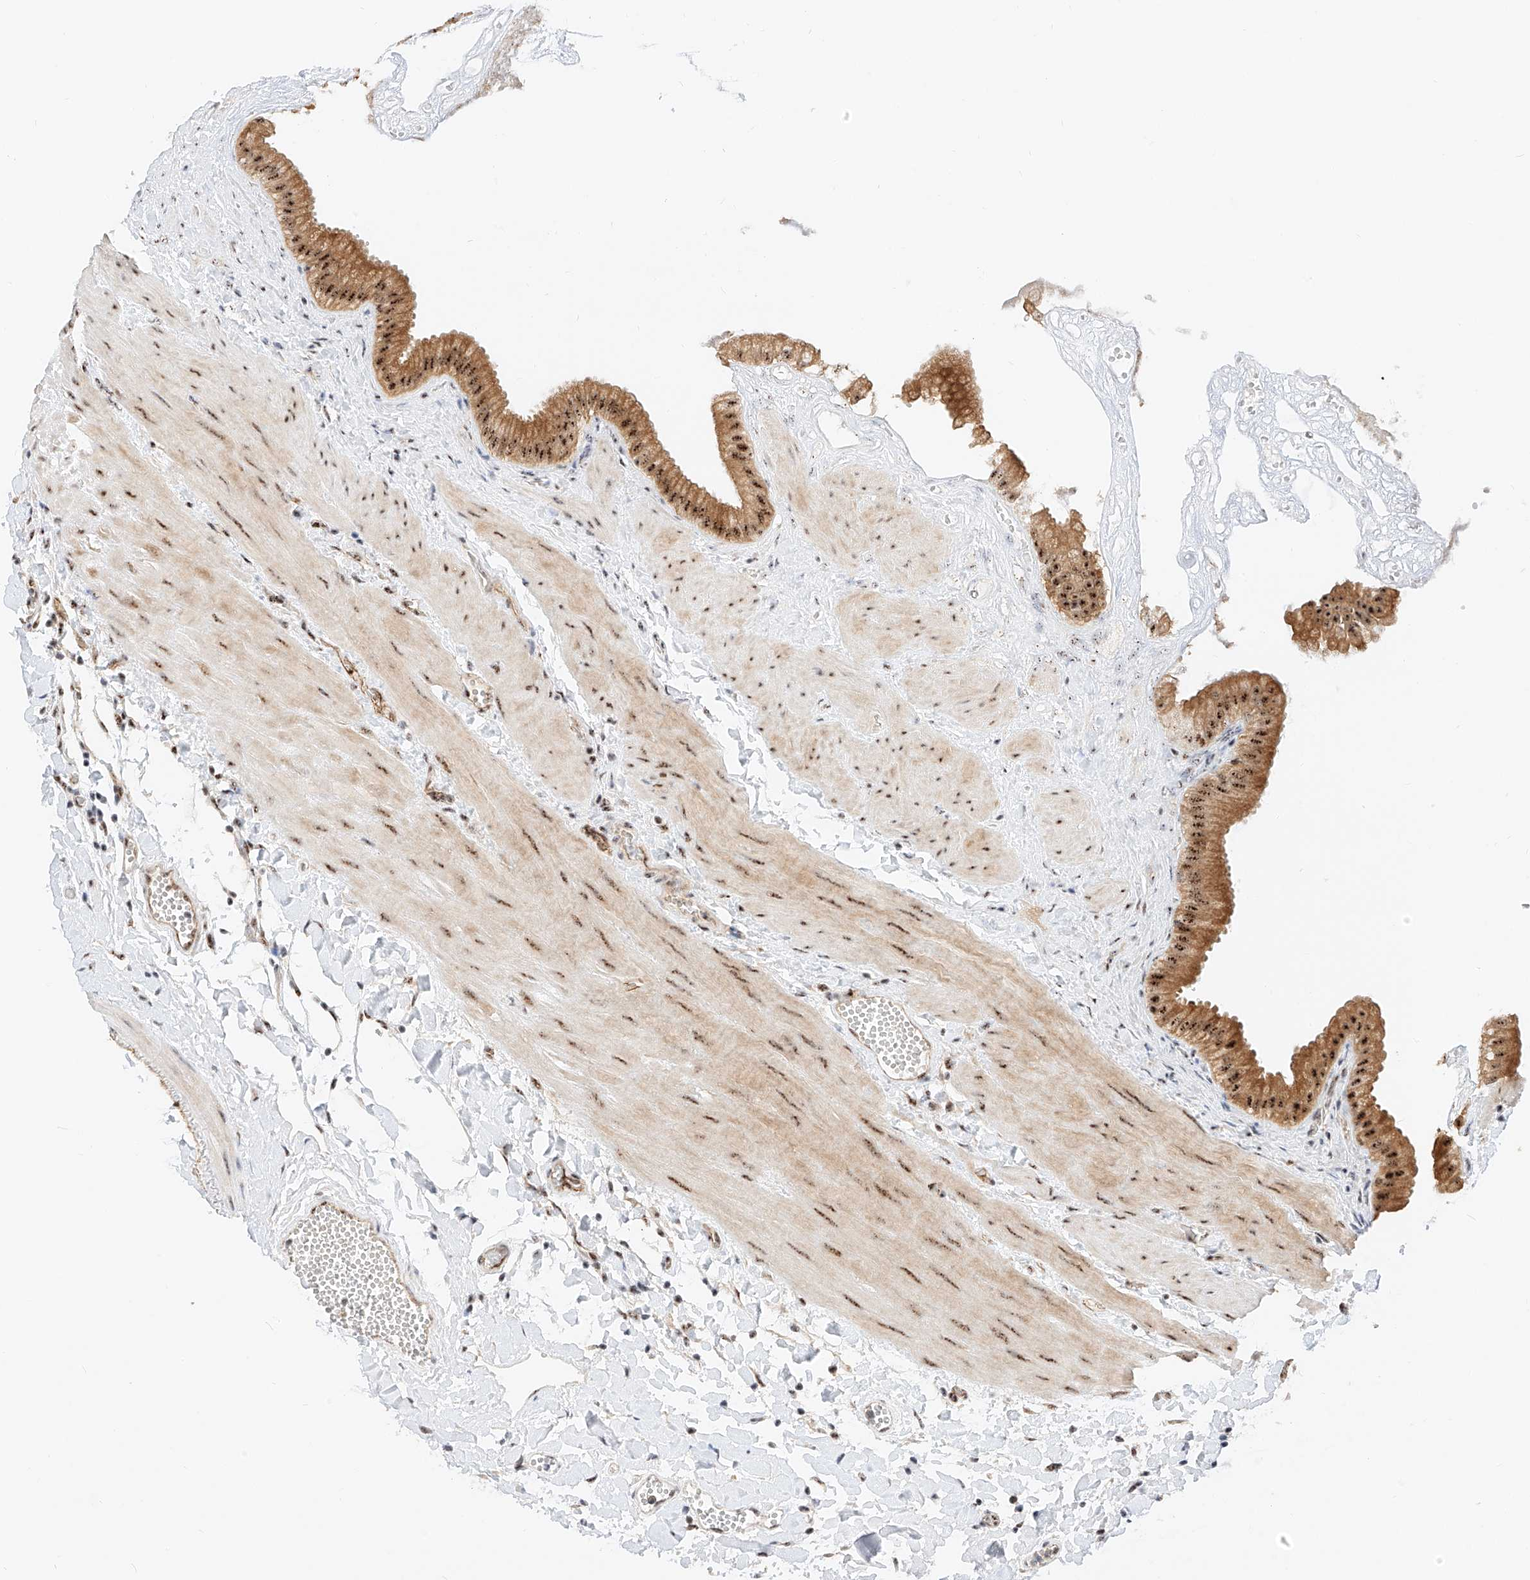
{"staining": {"intensity": "strong", "quantity": ">75%", "location": "cytoplasmic/membranous,nuclear"}, "tissue": "gallbladder", "cell_type": "Glandular cells", "image_type": "normal", "snomed": [{"axis": "morphology", "description": "Normal tissue, NOS"}, {"axis": "topography", "description": "Gallbladder"}], "caption": "This photomicrograph demonstrates IHC staining of normal gallbladder, with high strong cytoplasmic/membranous,nuclear positivity in approximately >75% of glandular cells.", "gene": "ATXN7L2", "patient": {"sex": "male", "age": 55}}